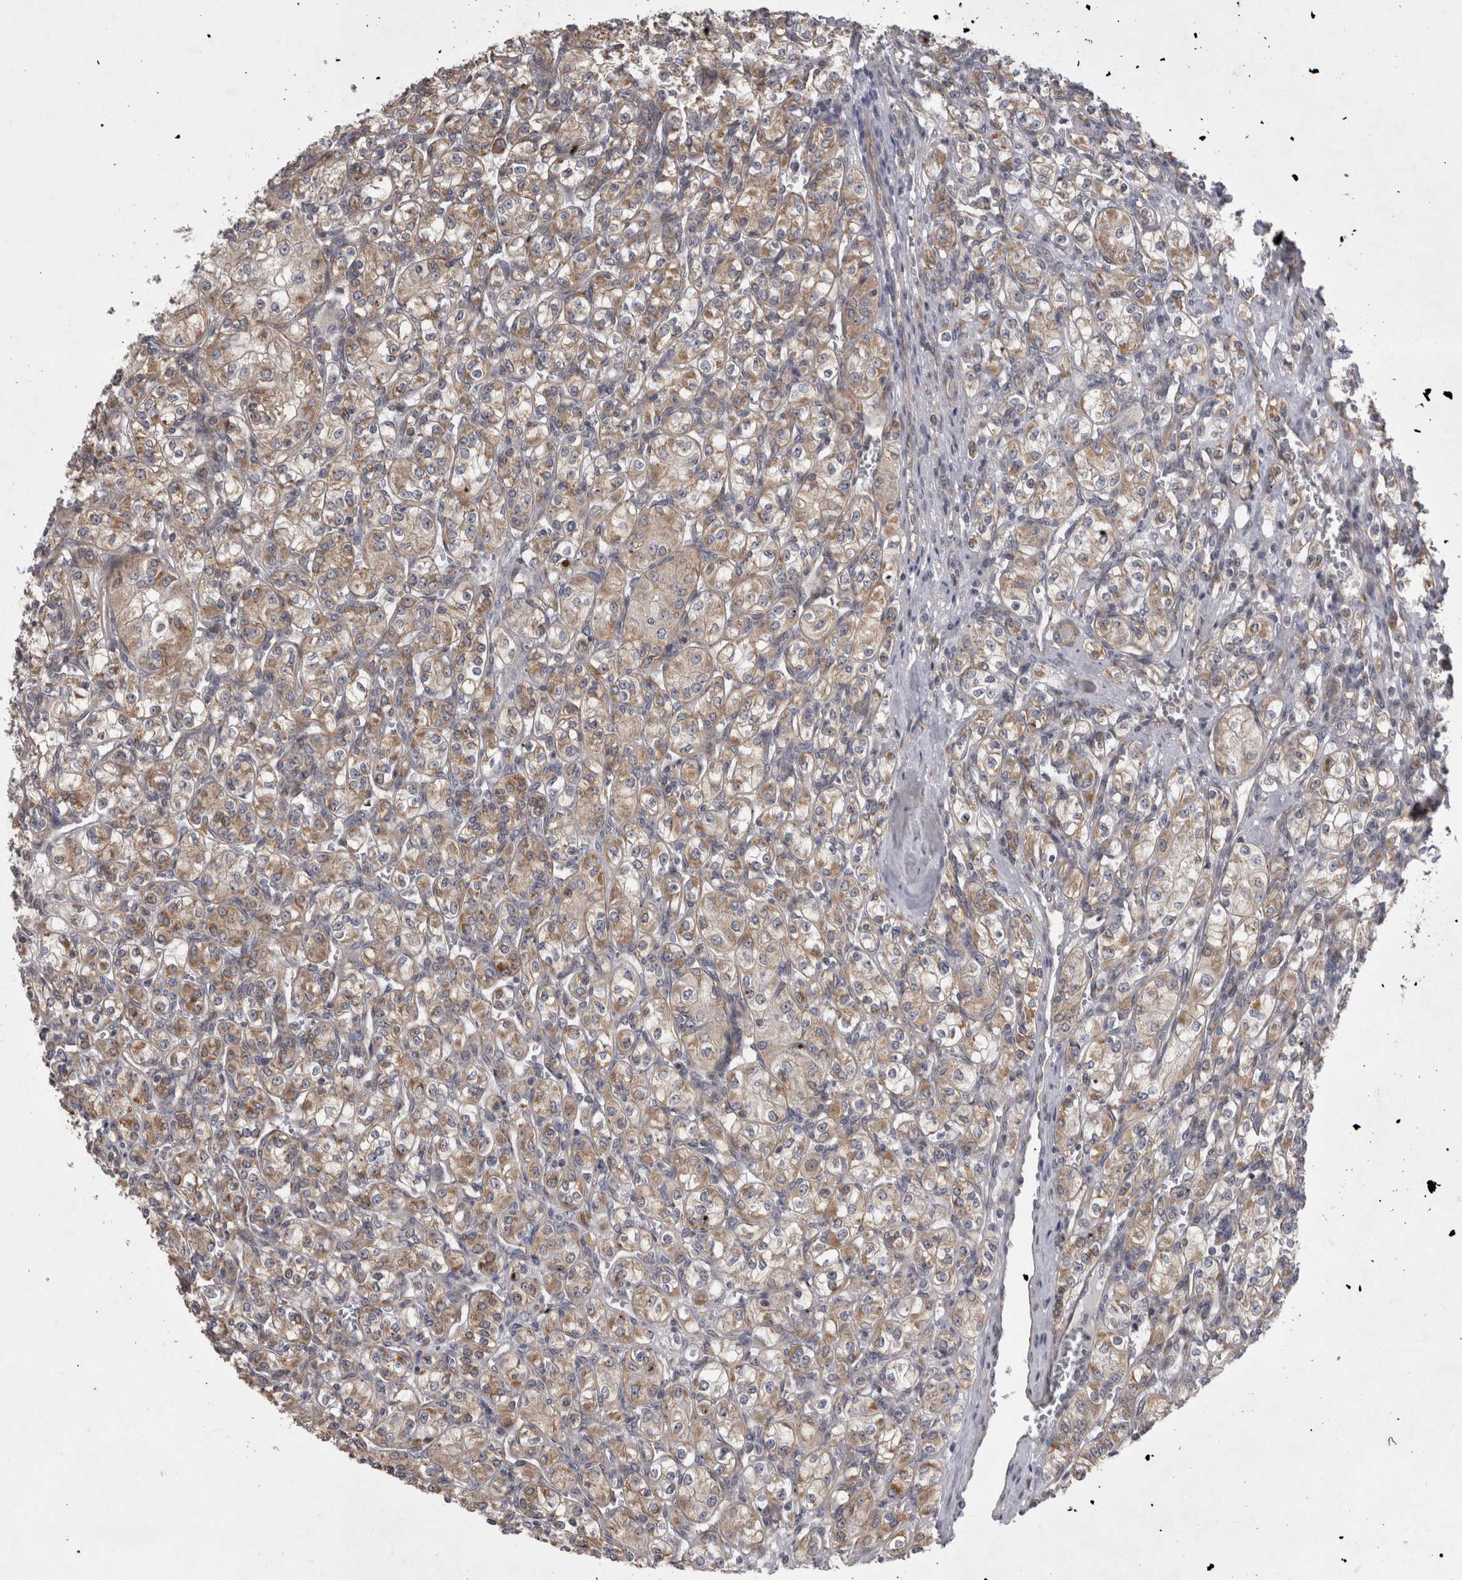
{"staining": {"intensity": "moderate", "quantity": "25%-75%", "location": "cytoplasmic/membranous"}, "tissue": "renal cancer", "cell_type": "Tumor cells", "image_type": "cancer", "snomed": [{"axis": "morphology", "description": "Adenocarcinoma, NOS"}, {"axis": "topography", "description": "Kidney"}], "caption": "Moderate cytoplasmic/membranous protein staining is appreciated in approximately 25%-75% of tumor cells in adenocarcinoma (renal). Using DAB (3,3'-diaminobenzidine) (brown) and hematoxylin (blue) stains, captured at high magnification using brightfield microscopy.", "gene": "TSPOAP1", "patient": {"sex": "male", "age": 77}}